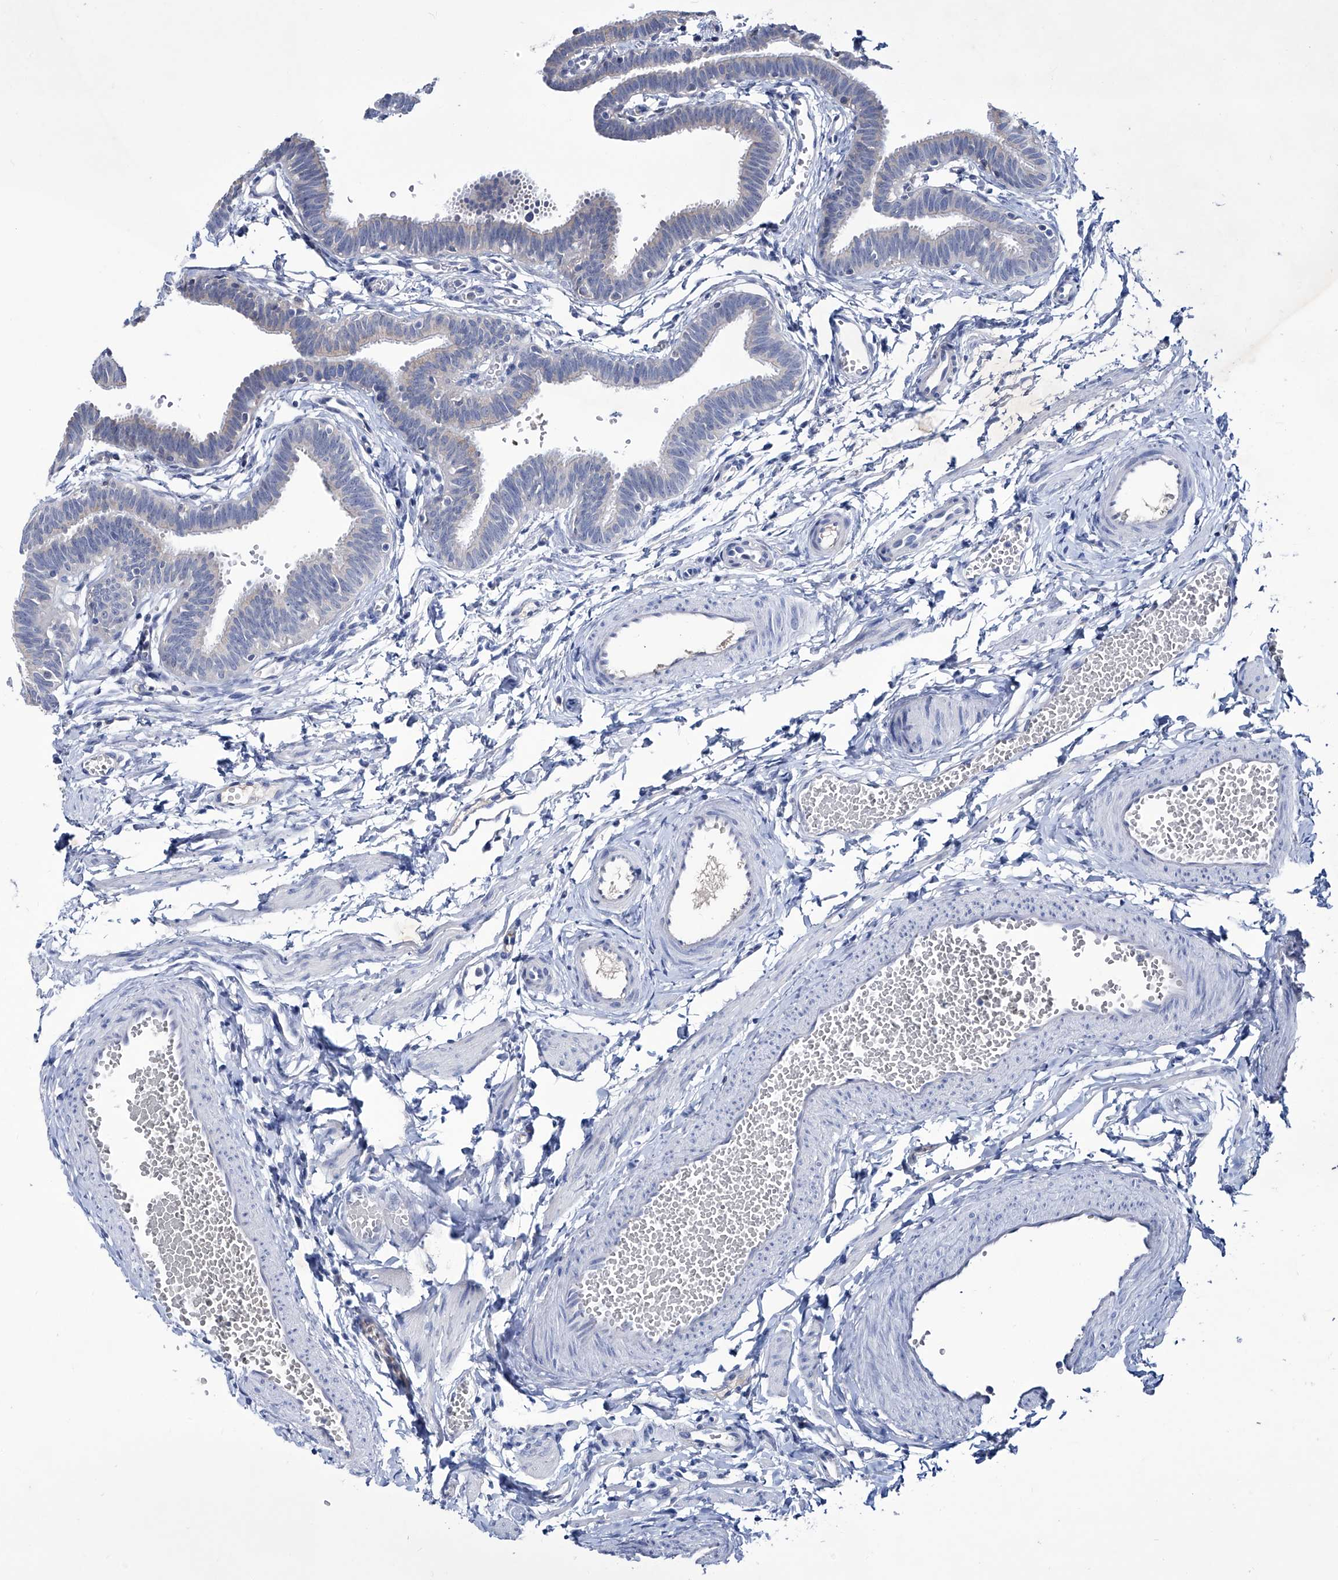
{"staining": {"intensity": "negative", "quantity": "none", "location": "none"}, "tissue": "fallopian tube", "cell_type": "Glandular cells", "image_type": "normal", "snomed": [{"axis": "morphology", "description": "Normal tissue, NOS"}, {"axis": "topography", "description": "Fallopian tube"}, {"axis": "topography", "description": "Ovary"}], "caption": "Photomicrograph shows no significant protein staining in glandular cells of normal fallopian tube. (DAB (3,3'-diaminobenzidine) immunohistochemistry (IHC) with hematoxylin counter stain).", "gene": "KLHL17", "patient": {"sex": "female", "age": 23}}